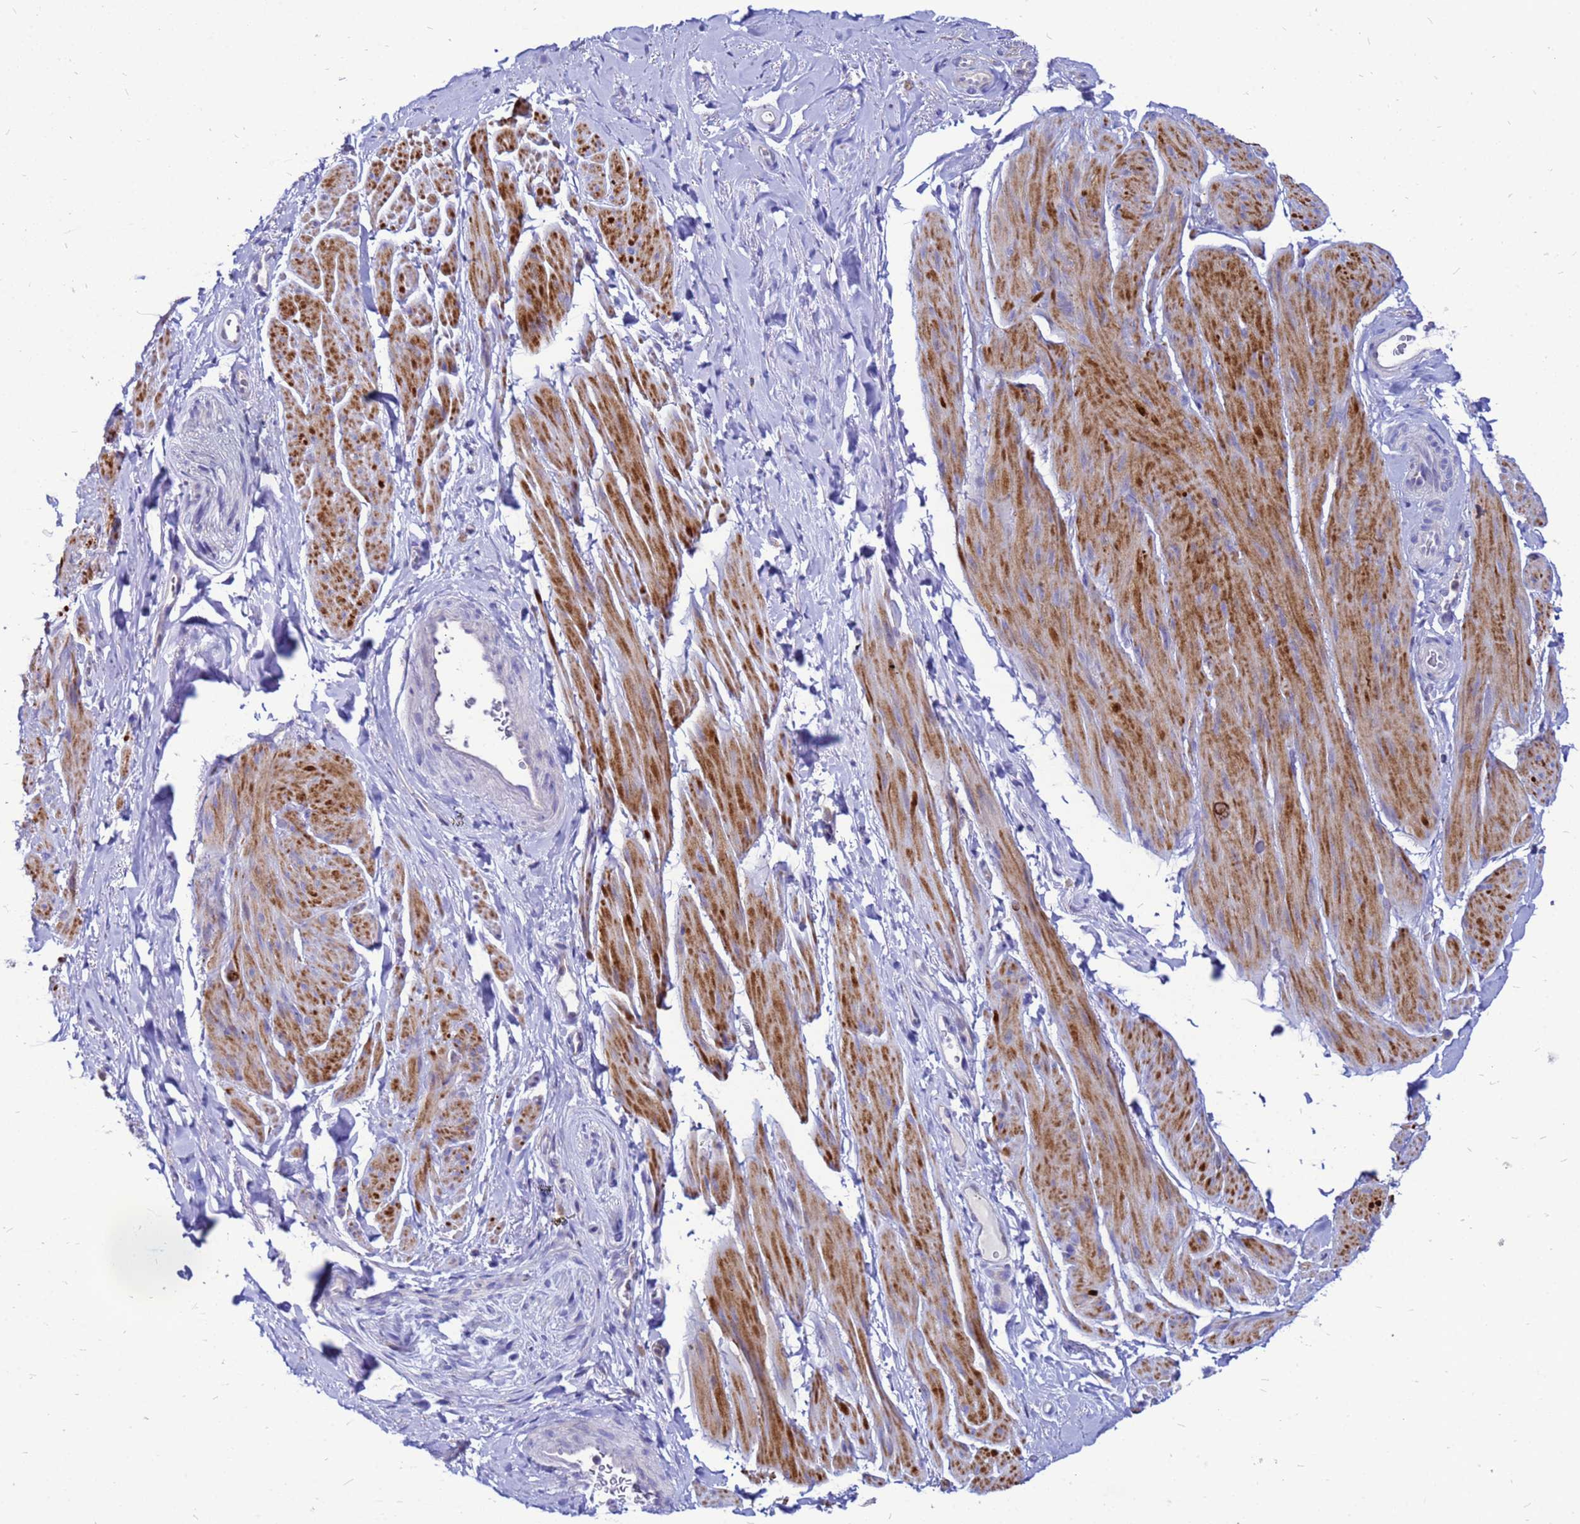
{"staining": {"intensity": "strong", "quantity": "25%-75%", "location": "cytoplasmic/membranous"}, "tissue": "smooth muscle", "cell_type": "Smooth muscle cells", "image_type": "normal", "snomed": [{"axis": "morphology", "description": "Normal tissue, NOS"}, {"axis": "topography", "description": "Smooth muscle"}, {"axis": "topography", "description": "Peripheral nerve tissue"}], "caption": "DAB immunohistochemical staining of unremarkable human smooth muscle shows strong cytoplasmic/membranous protein expression in approximately 25%-75% of smooth muscle cells. (Stains: DAB in brown, nuclei in blue, Microscopy: brightfield microscopy at high magnification).", "gene": "FHIP1A", "patient": {"sex": "male", "age": 69}}